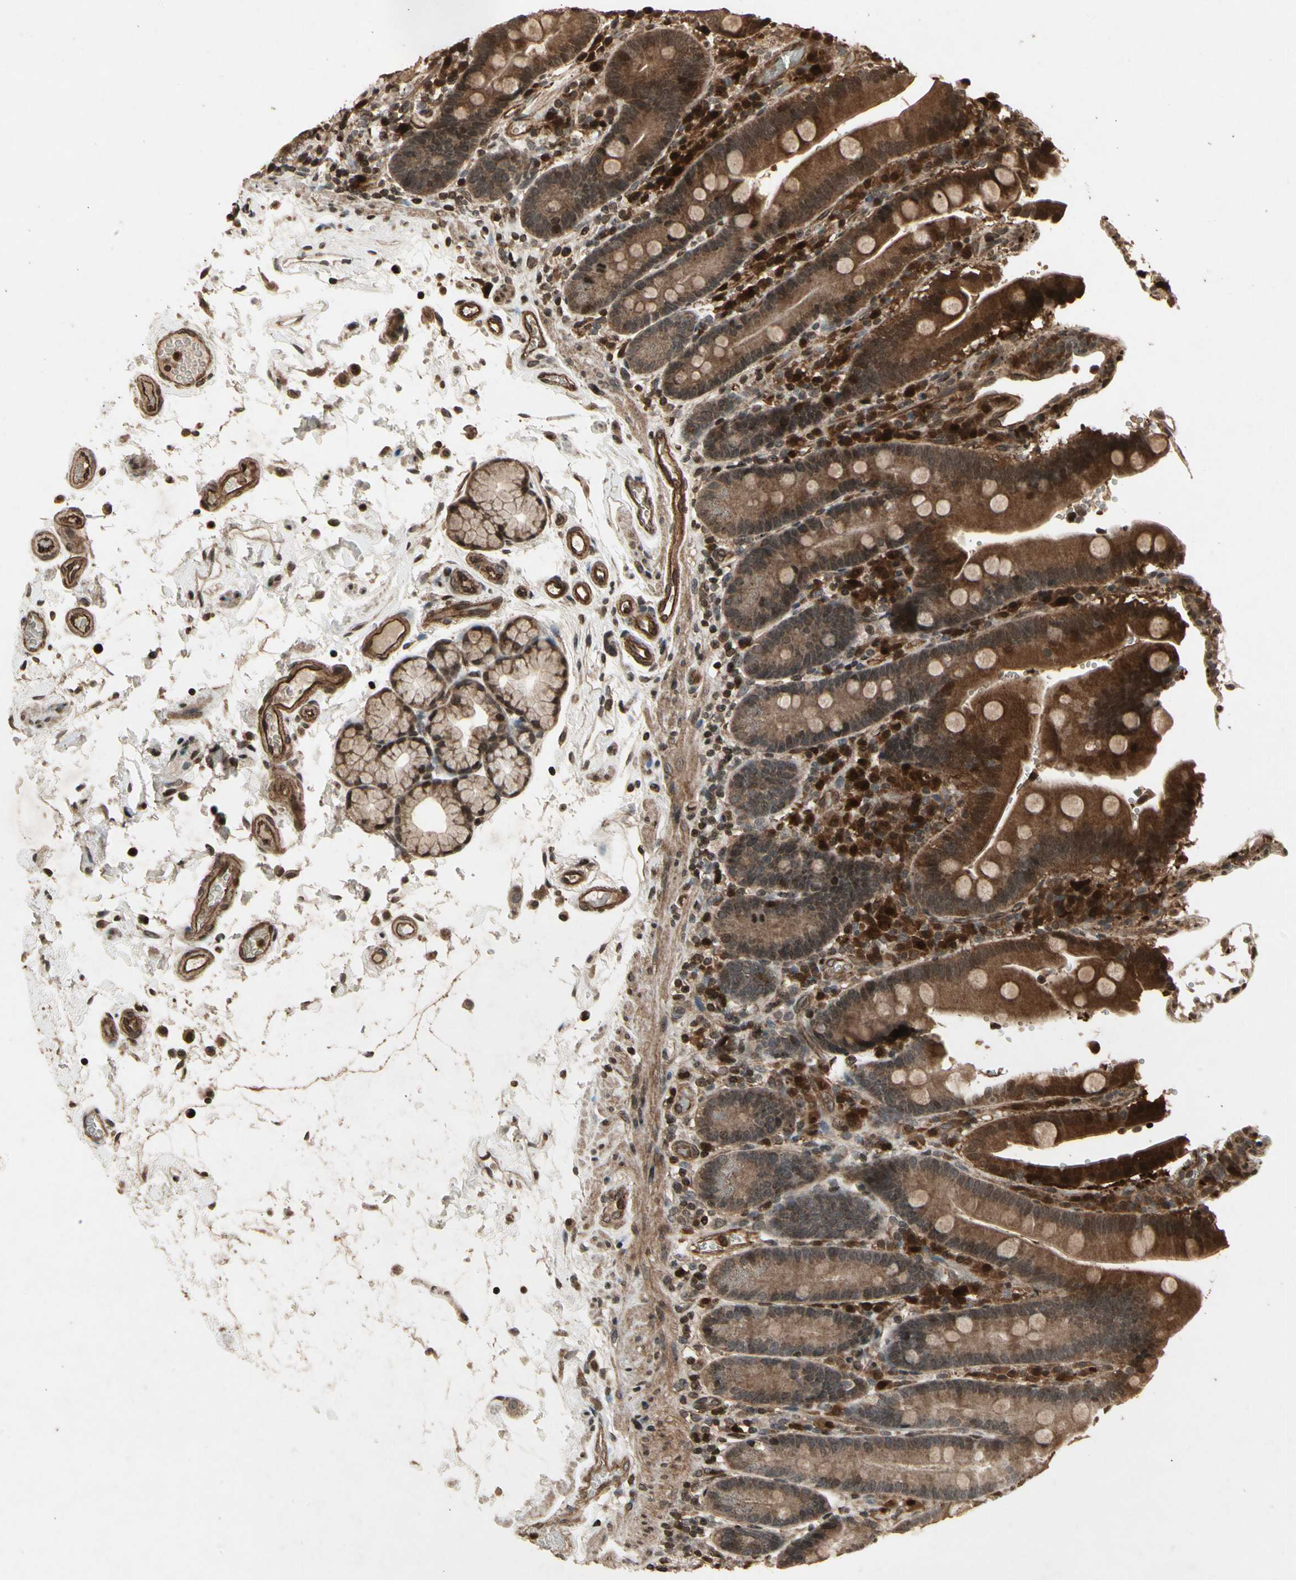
{"staining": {"intensity": "strong", "quantity": ">75%", "location": "cytoplasmic/membranous"}, "tissue": "duodenum", "cell_type": "Glandular cells", "image_type": "normal", "snomed": [{"axis": "morphology", "description": "Normal tissue, NOS"}, {"axis": "topography", "description": "Small intestine, NOS"}], "caption": "The immunohistochemical stain labels strong cytoplasmic/membranous staining in glandular cells of unremarkable duodenum. (IHC, brightfield microscopy, high magnification).", "gene": "GLRX", "patient": {"sex": "female", "age": 71}}